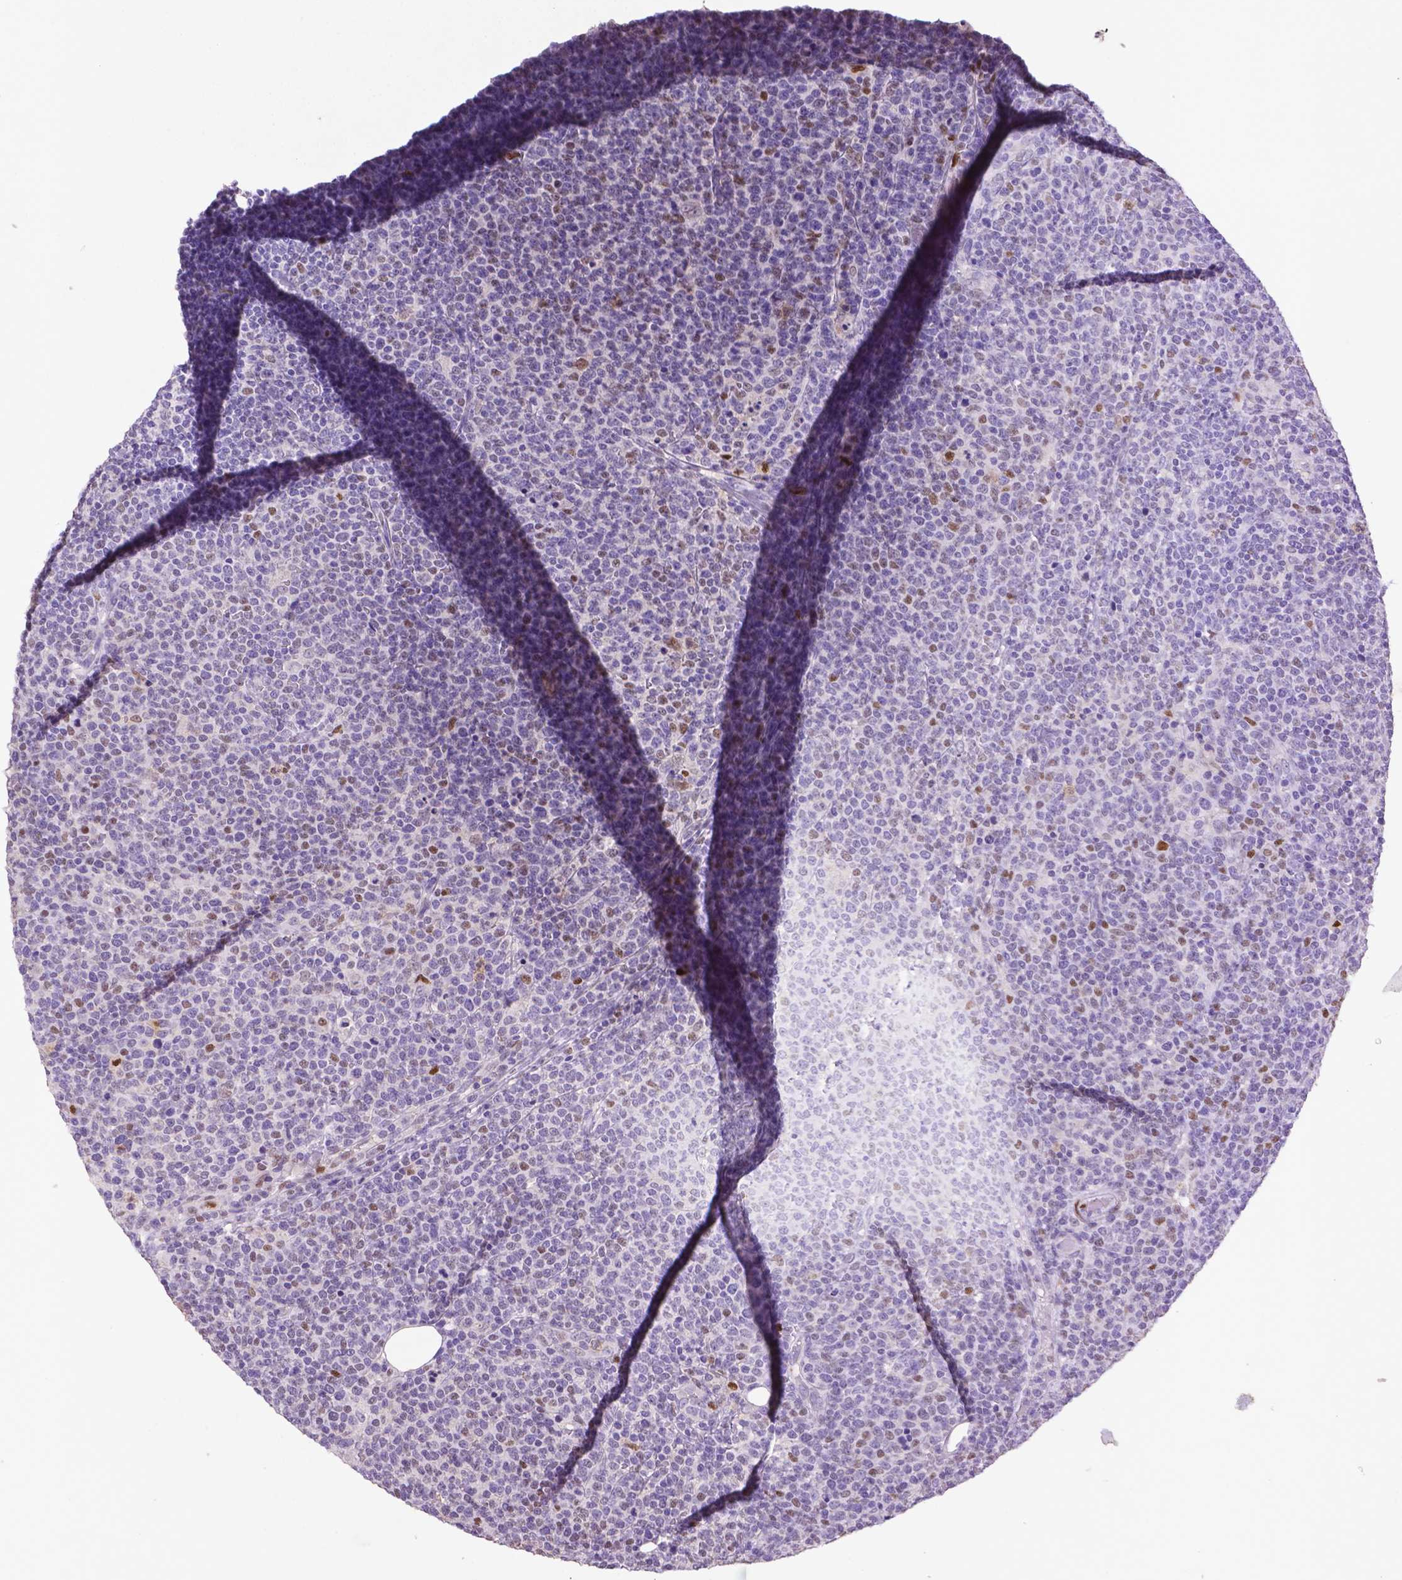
{"staining": {"intensity": "negative", "quantity": "none", "location": "none"}, "tissue": "lymphoma", "cell_type": "Tumor cells", "image_type": "cancer", "snomed": [{"axis": "morphology", "description": "Malignant lymphoma, non-Hodgkin's type, High grade"}, {"axis": "topography", "description": "Lymph node"}], "caption": "DAB immunohistochemical staining of malignant lymphoma, non-Hodgkin's type (high-grade) exhibits no significant positivity in tumor cells. (DAB immunohistochemistry with hematoxylin counter stain).", "gene": "CDKN1A", "patient": {"sex": "male", "age": 61}}